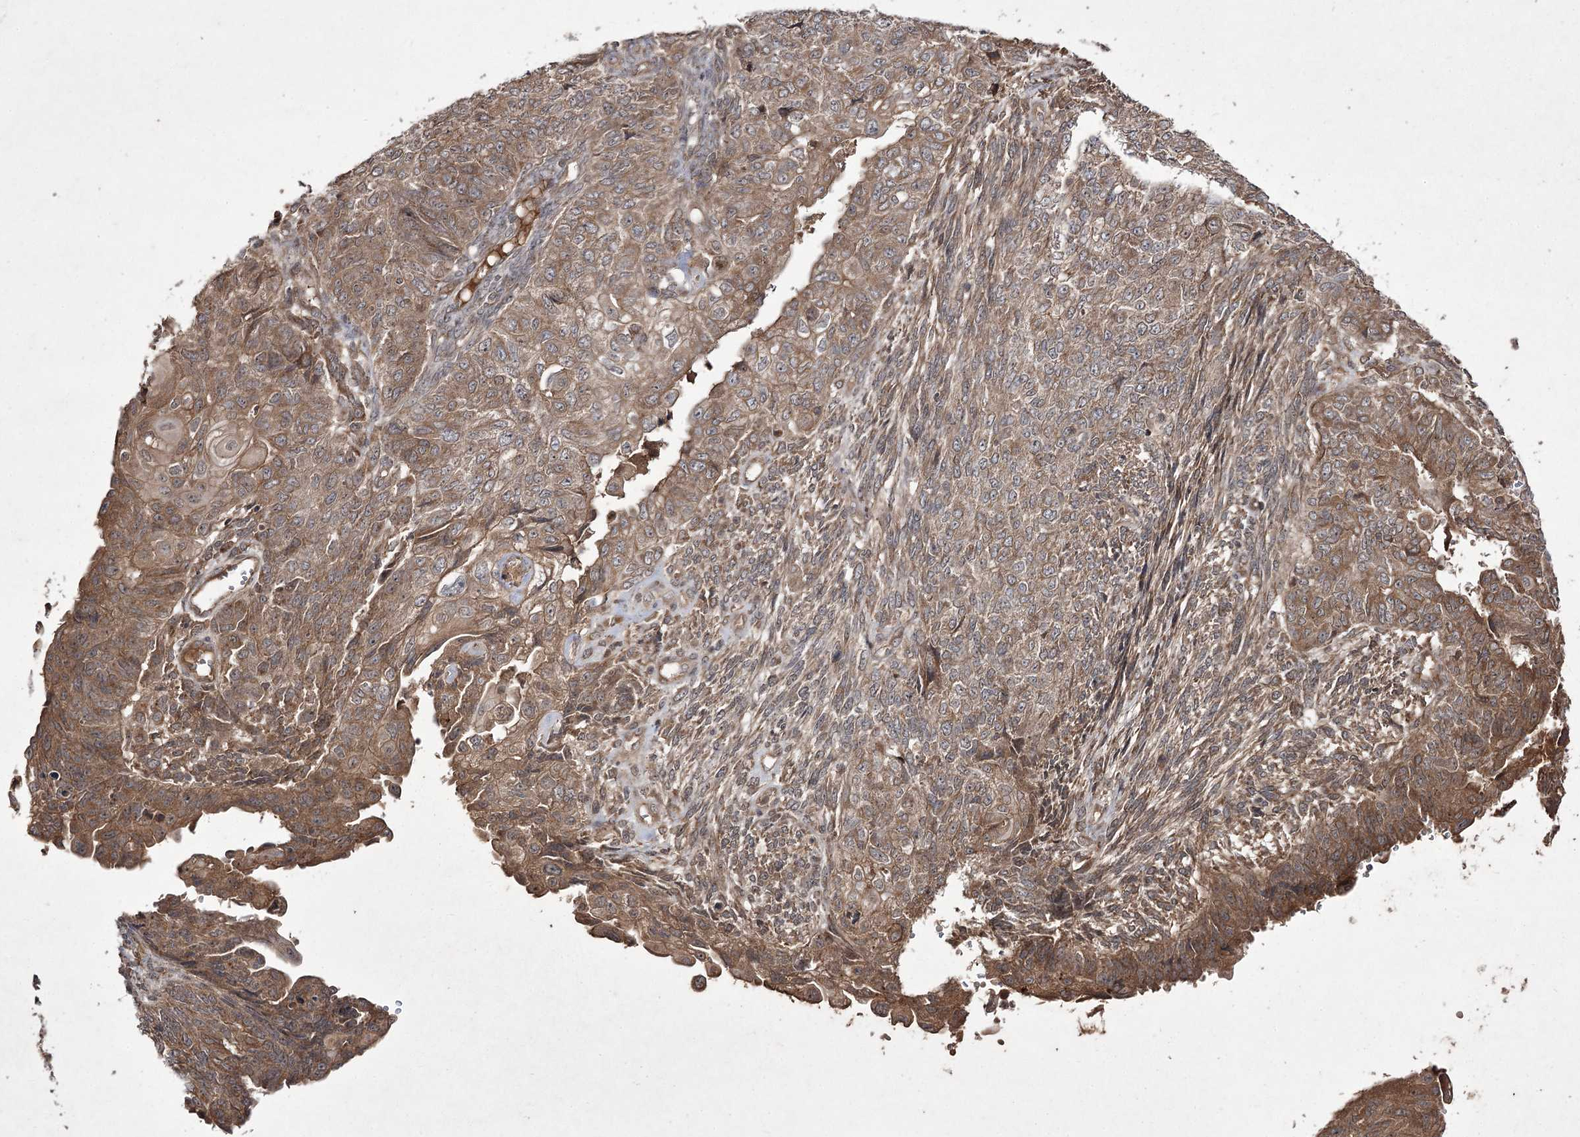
{"staining": {"intensity": "moderate", "quantity": ">75%", "location": "cytoplasmic/membranous"}, "tissue": "endometrial cancer", "cell_type": "Tumor cells", "image_type": "cancer", "snomed": [{"axis": "morphology", "description": "Adenocarcinoma, NOS"}, {"axis": "topography", "description": "Endometrium"}], "caption": "There is medium levels of moderate cytoplasmic/membranous positivity in tumor cells of endometrial cancer, as demonstrated by immunohistochemical staining (brown color).", "gene": "FANCL", "patient": {"sex": "female", "age": 32}}